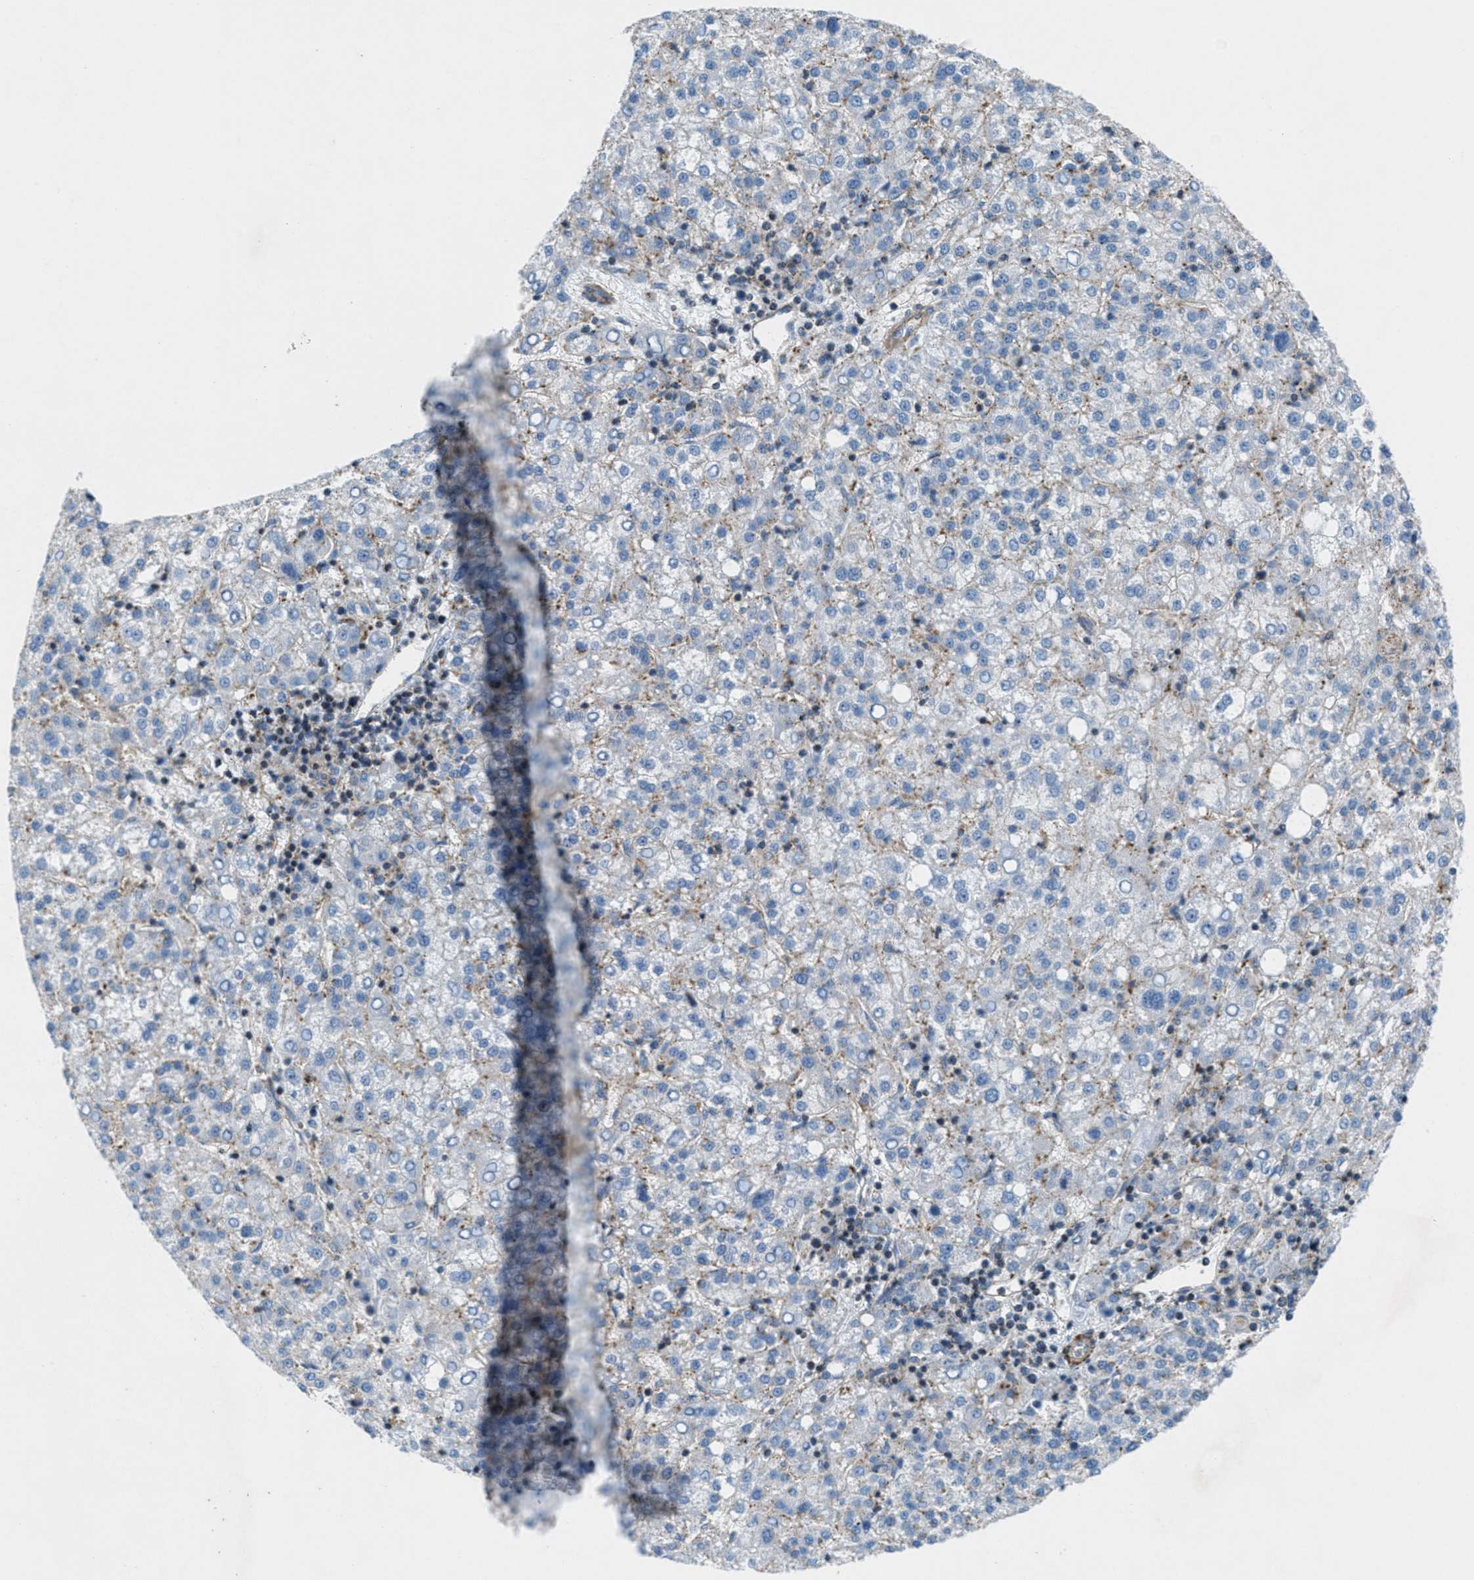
{"staining": {"intensity": "weak", "quantity": "<25%", "location": "cytoplasmic/membranous"}, "tissue": "liver cancer", "cell_type": "Tumor cells", "image_type": "cancer", "snomed": [{"axis": "morphology", "description": "Carcinoma, Hepatocellular, NOS"}, {"axis": "topography", "description": "Liver"}], "caption": "A histopathology image of human liver cancer is negative for staining in tumor cells.", "gene": "MFSD13A", "patient": {"sex": "female", "age": 58}}